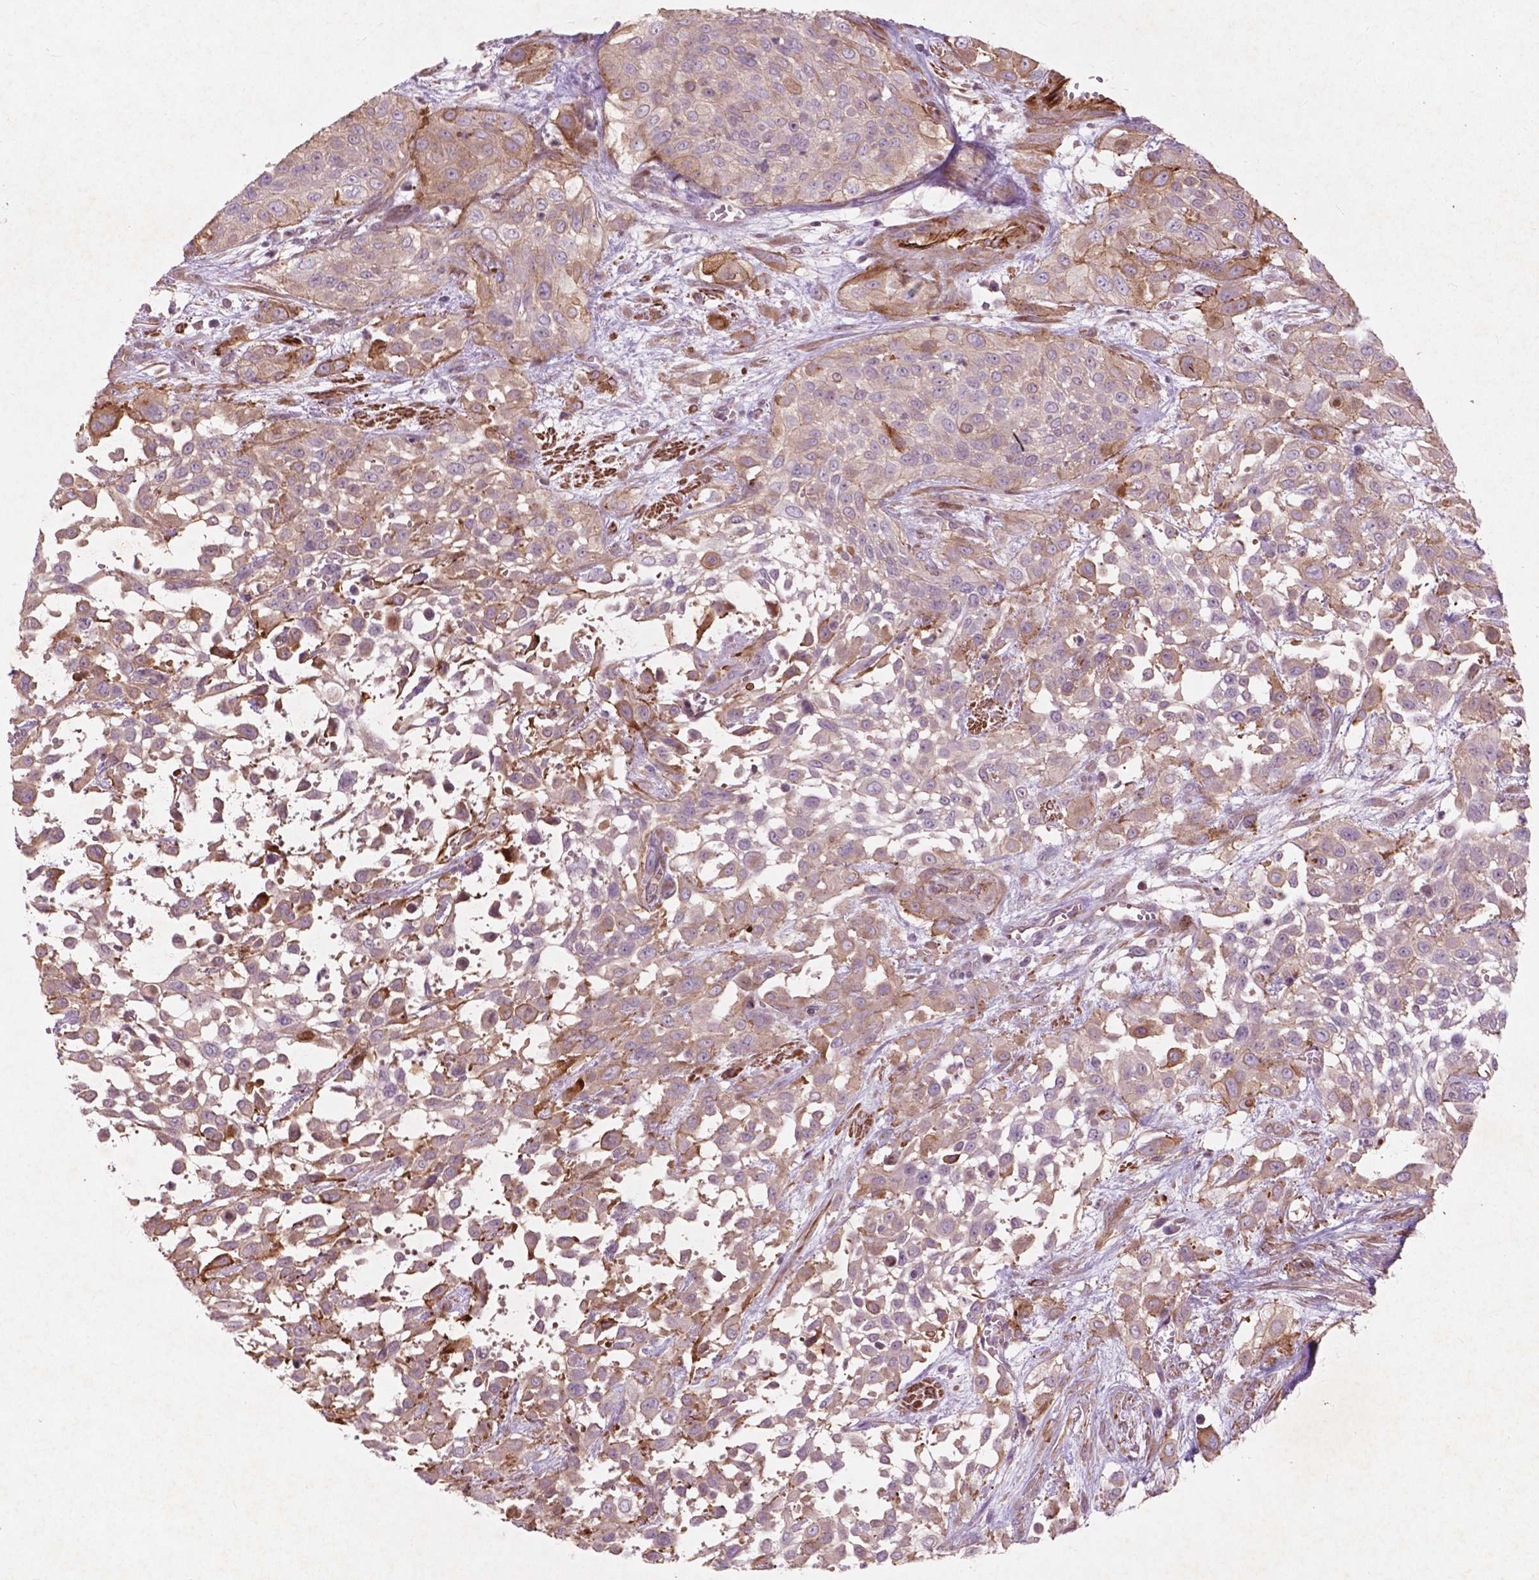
{"staining": {"intensity": "weak", "quantity": "25%-75%", "location": "cytoplasmic/membranous"}, "tissue": "urothelial cancer", "cell_type": "Tumor cells", "image_type": "cancer", "snomed": [{"axis": "morphology", "description": "Urothelial carcinoma, High grade"}, {"axis": "topography", "description": "Urinary bladder"}], "caption": "Immunohistochemistry (IHC) image of human high-grade urothelial carcinoma stained for a protein (brown), which shows low levels of weak cytoplasmic/membranous expression in about 25%-75% of tumor cells.", "gene": "RFPL4B", "patient": {"sex": "male", "age": 57}}